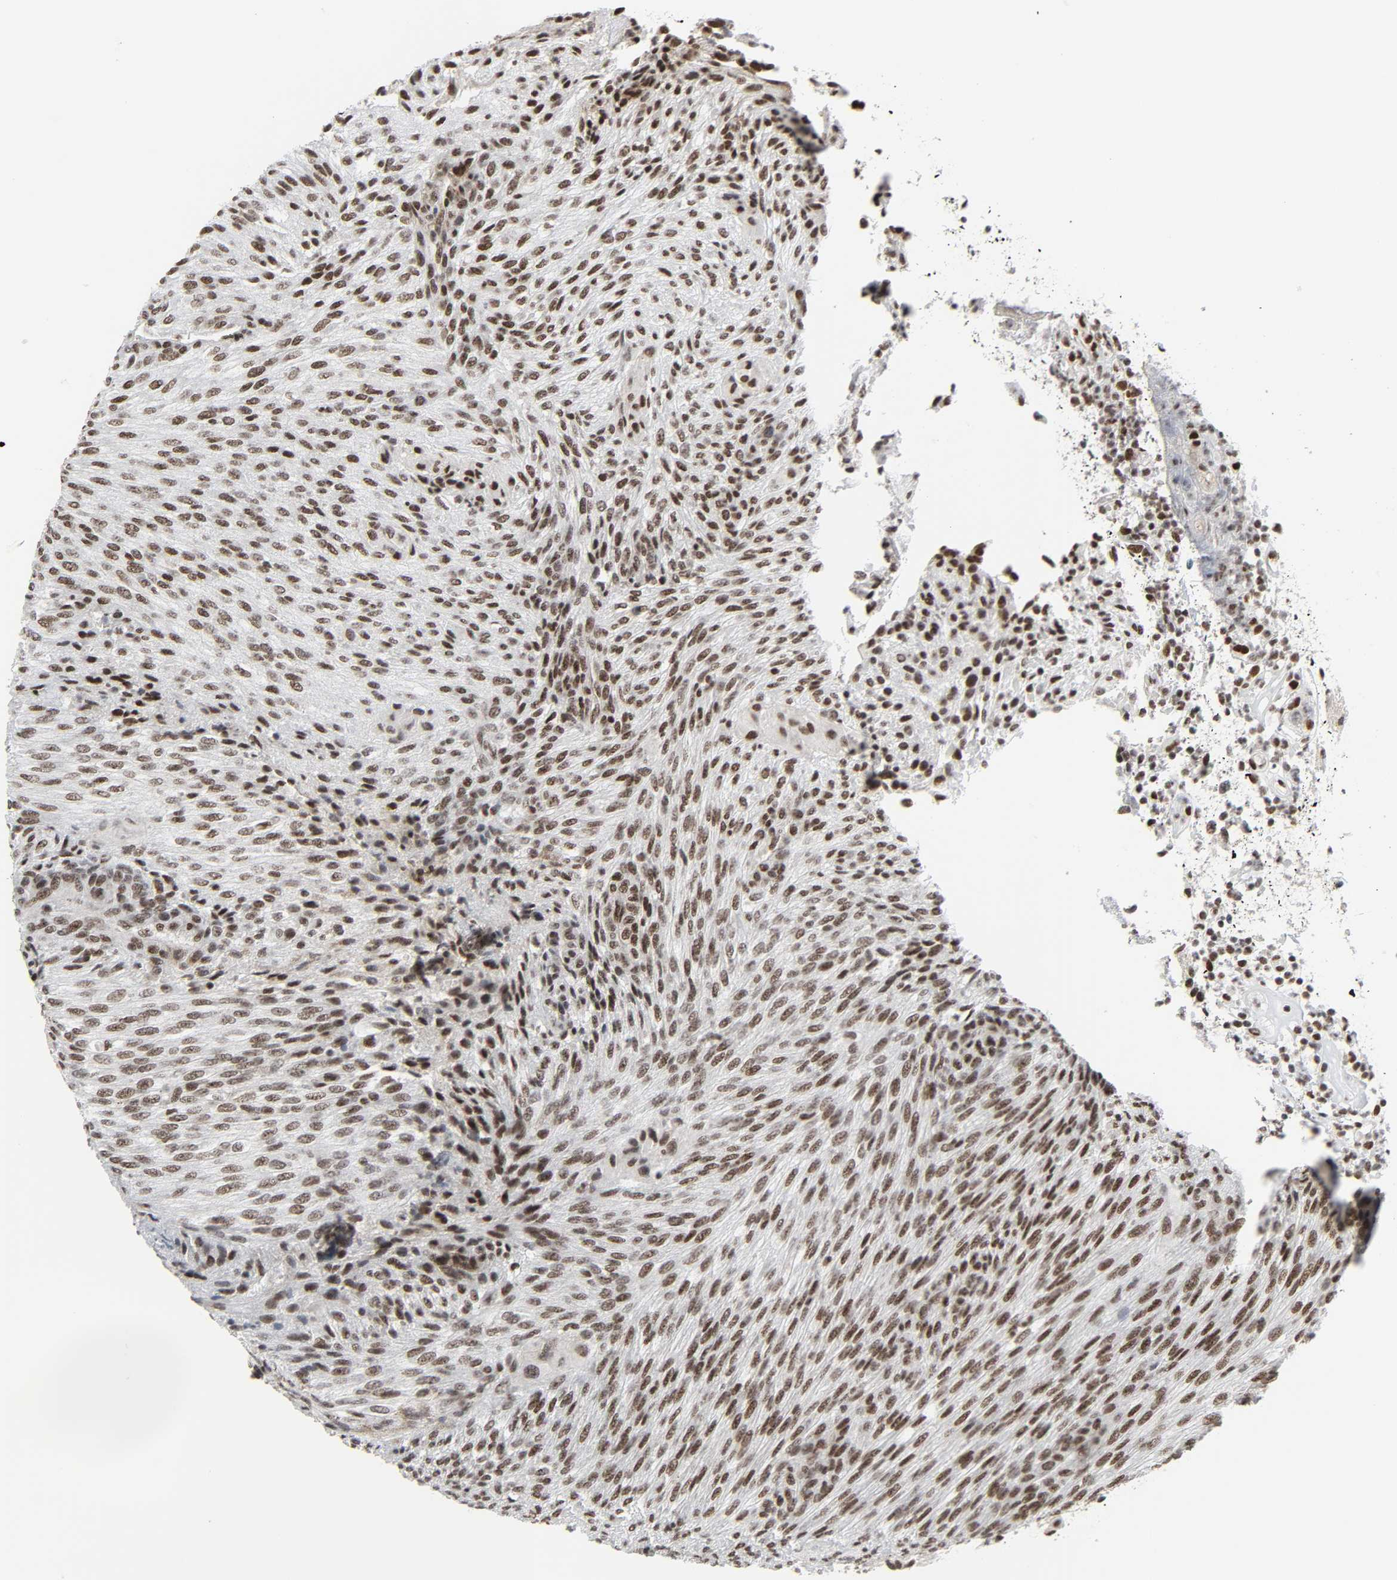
{"staining": {"intensity": "strong", "quantity": ">75%", "location": "nuclear"}, "tissue": "glioma", "cell_type": "Tumor cells", "image_type": "cancer", "snomed": [{"axis": "morphology", "description": "Glioma, malignant, High grade"}, {"axis": "topography", "description": "Cerebral cortex"}], "caption": "This histopathology image demonstrates IHC staining of glioma, with high strong nuclear expression in approximately >75% of tumor cells.", "gene": "CDK7", "patient": {"sex": "female", "age": 55}}